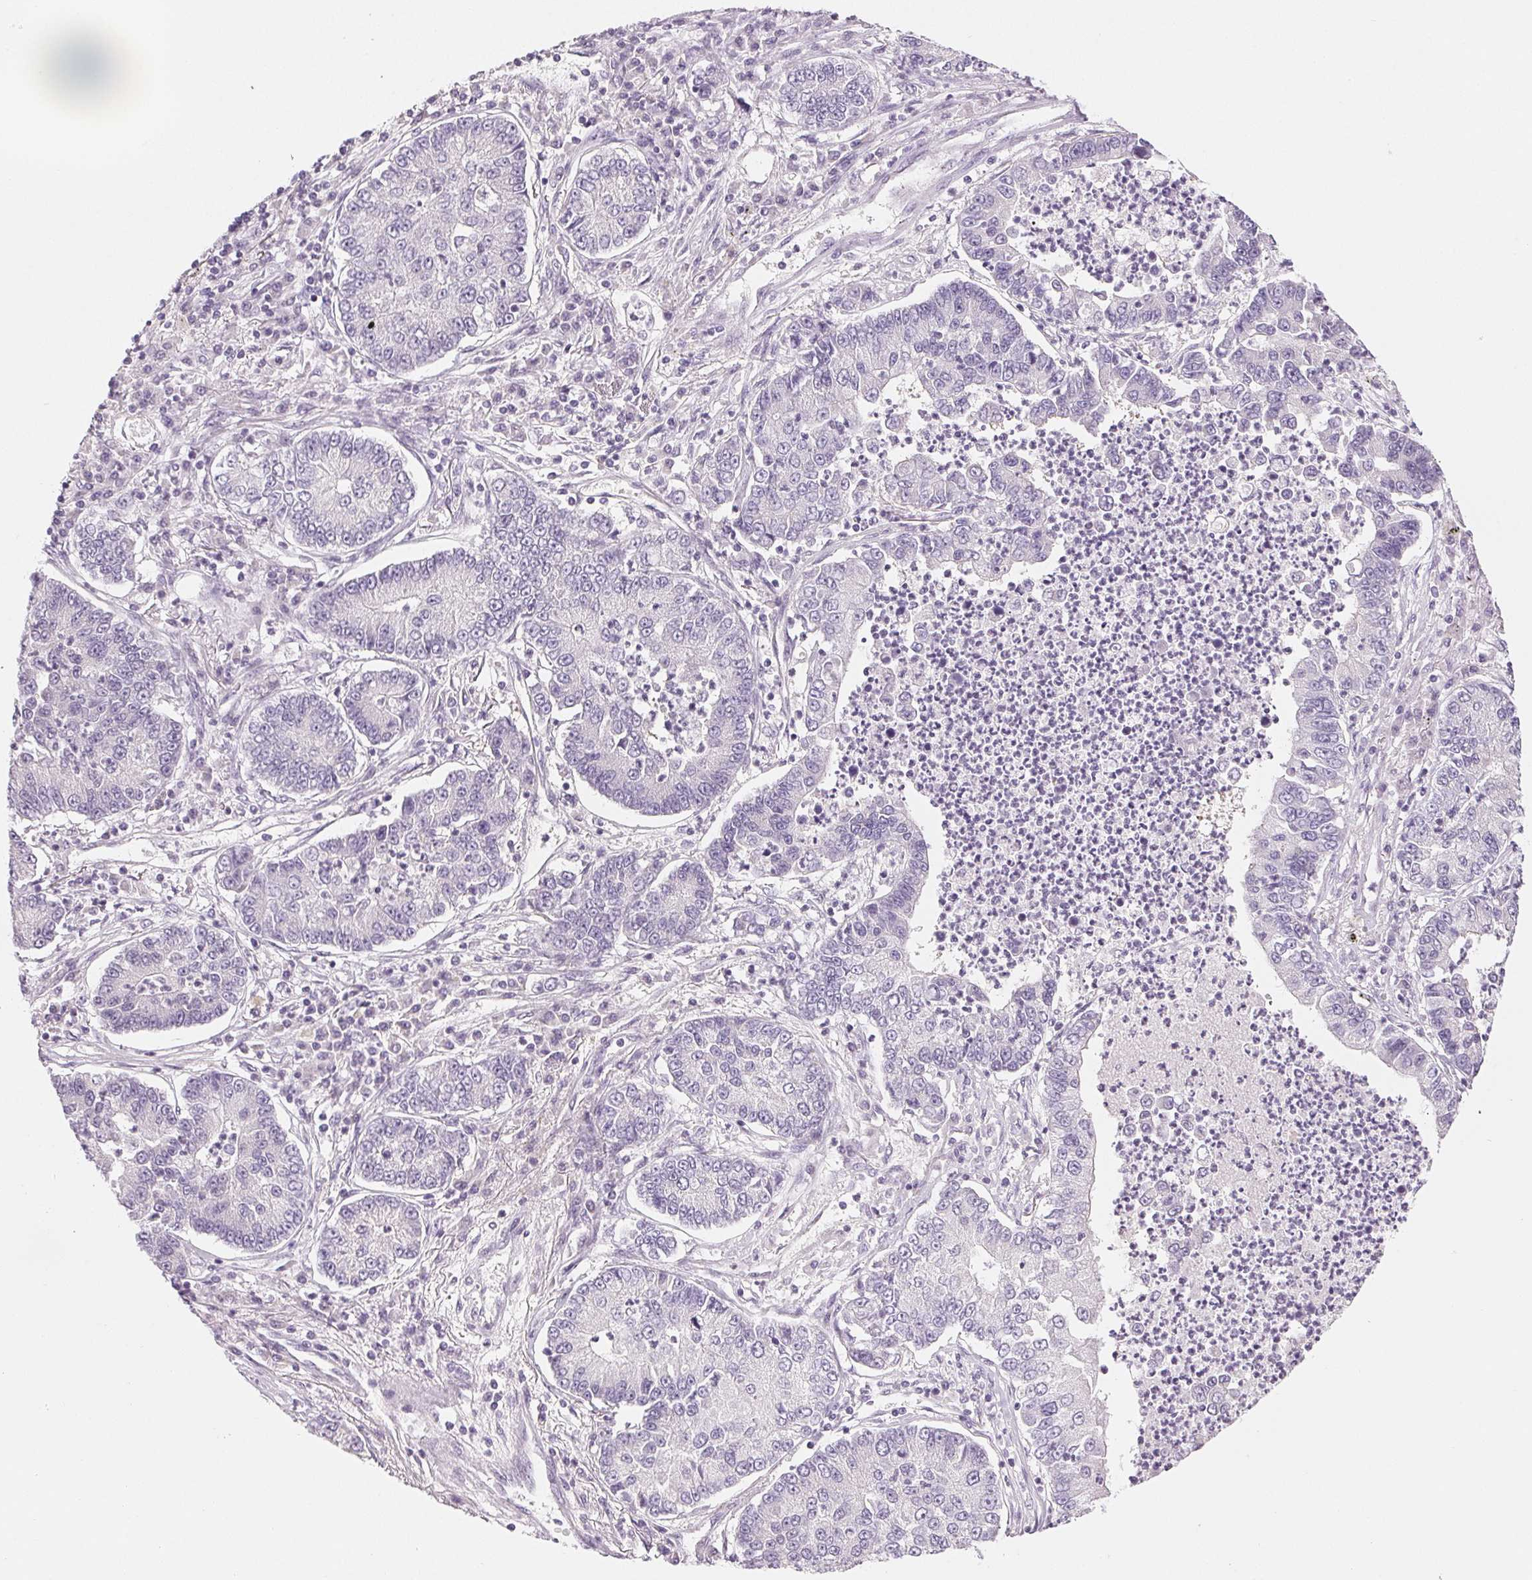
{"staining": {"intensity": "negative", "quantity": "none", "location": "none"}, "tissue": "lung cancer", "cell_type": "Tumor cells", "image_type": "cancer", "snomed": [{"axis": "morphology", "description": "Adenocarcinoma, NOS"}, {"axis": "topography", "description": "Lung"}], "caption": "Immunohistochemical staining of lung cancer shows no significant staining in tumor cells.", "gene": "DNAJC6", "patient": {"sex": "female", "age": 57}}